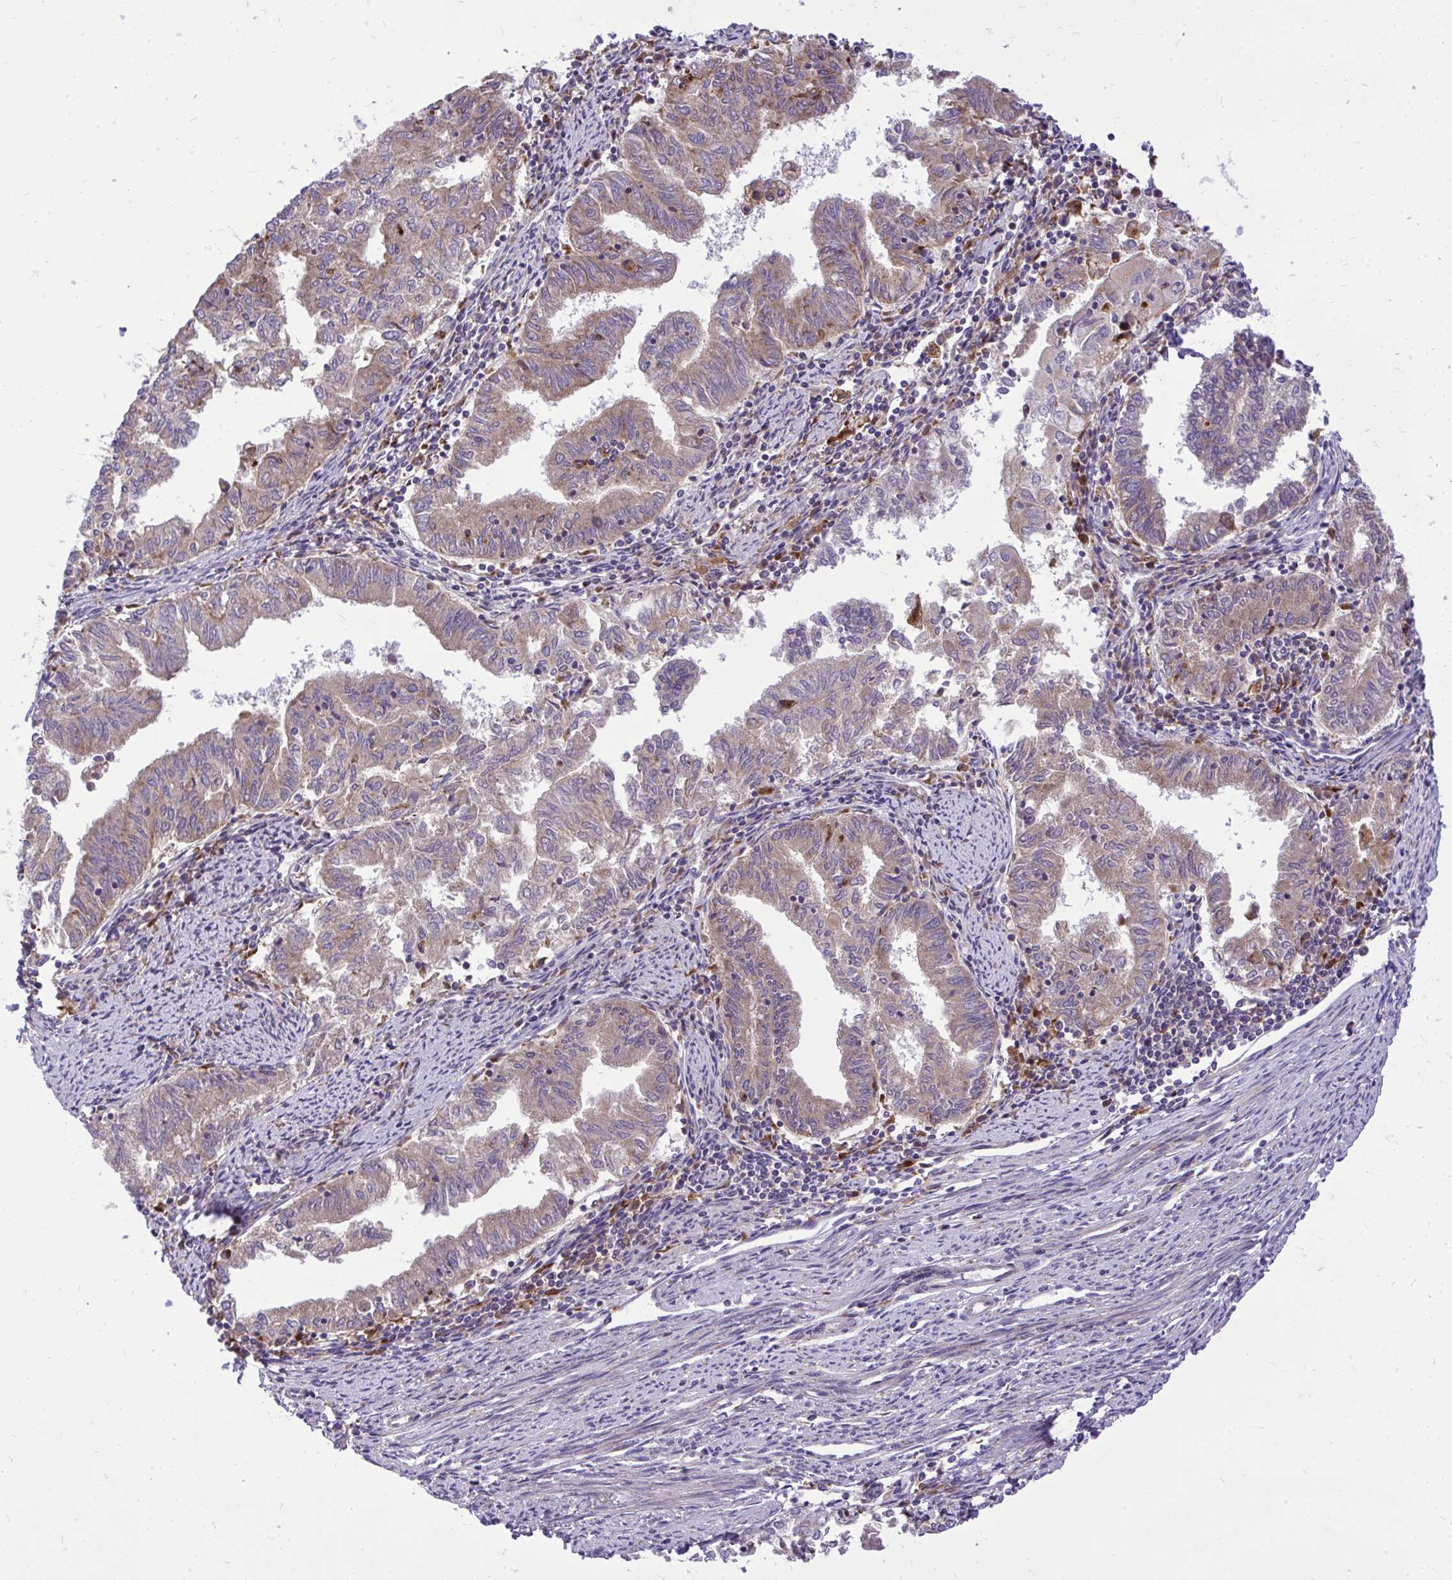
{"staining": {"intensity": "weak", "quantity": "25%-75%", "location": "cytoplasmic/membranous"}, "tissue": "endometrial cancer", "cell_type": "Tumor cells", "image_type": "cancer", "snomed": [{"axis": "morphology", "description": "Adenocarcinoma, NOS"}, {"axis": "topography", "description": "Endometrium"}], "caption": "Immunohistochemical staining of endometrial adenocarcinoma shows weak cytoplasmic/membranous protein expression in approximately 25%-75% of tumor cells.", "gene": "PAIP2", "patient": {"sex": "female", "age": 79}}